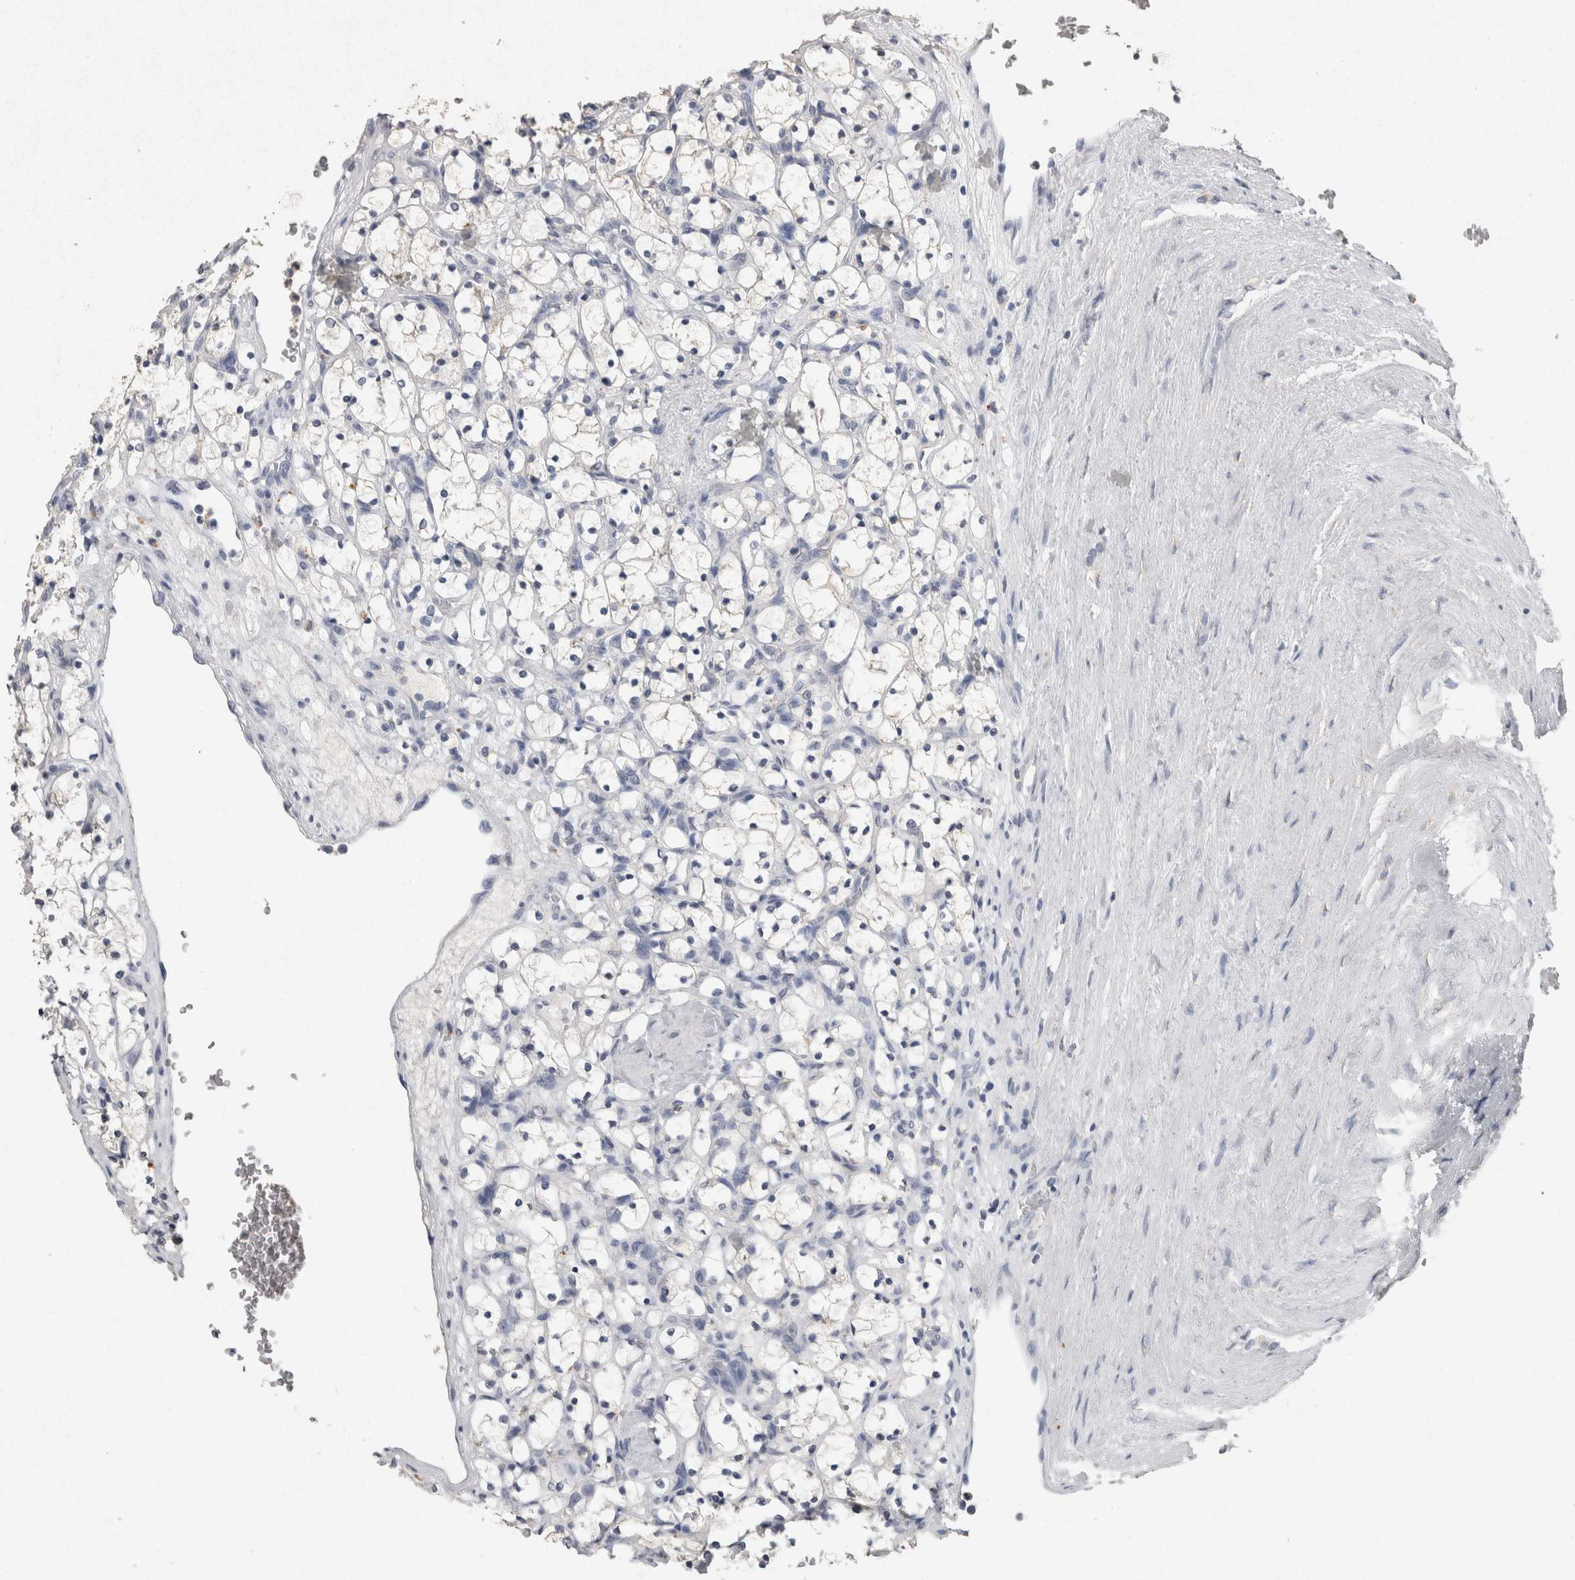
{"staining": {"intensity": "negative", "quantity": "none", "location": "none"}, "tissue": "renal cancer", "cell_type": "Tumor cells", "image_type": "cancer", "snomed": [{"axis": "morphology", "description": "Adenocarcinoma, NOS"}, {"axis": "topography", "description": "Kidney"}], "caption": "An IHC micrograph of renal cancer (adenocarcinoma) is shown. There is no staining in tumor cells of renal cancer (adenocarcinoma). (DAB (3,3'-diaminobenzidine) immunohistochemistry visualized using brightfield microscopy, high magnification).", "gene": "CNTFR", "patient": {"sex": "female", "age": 69}}